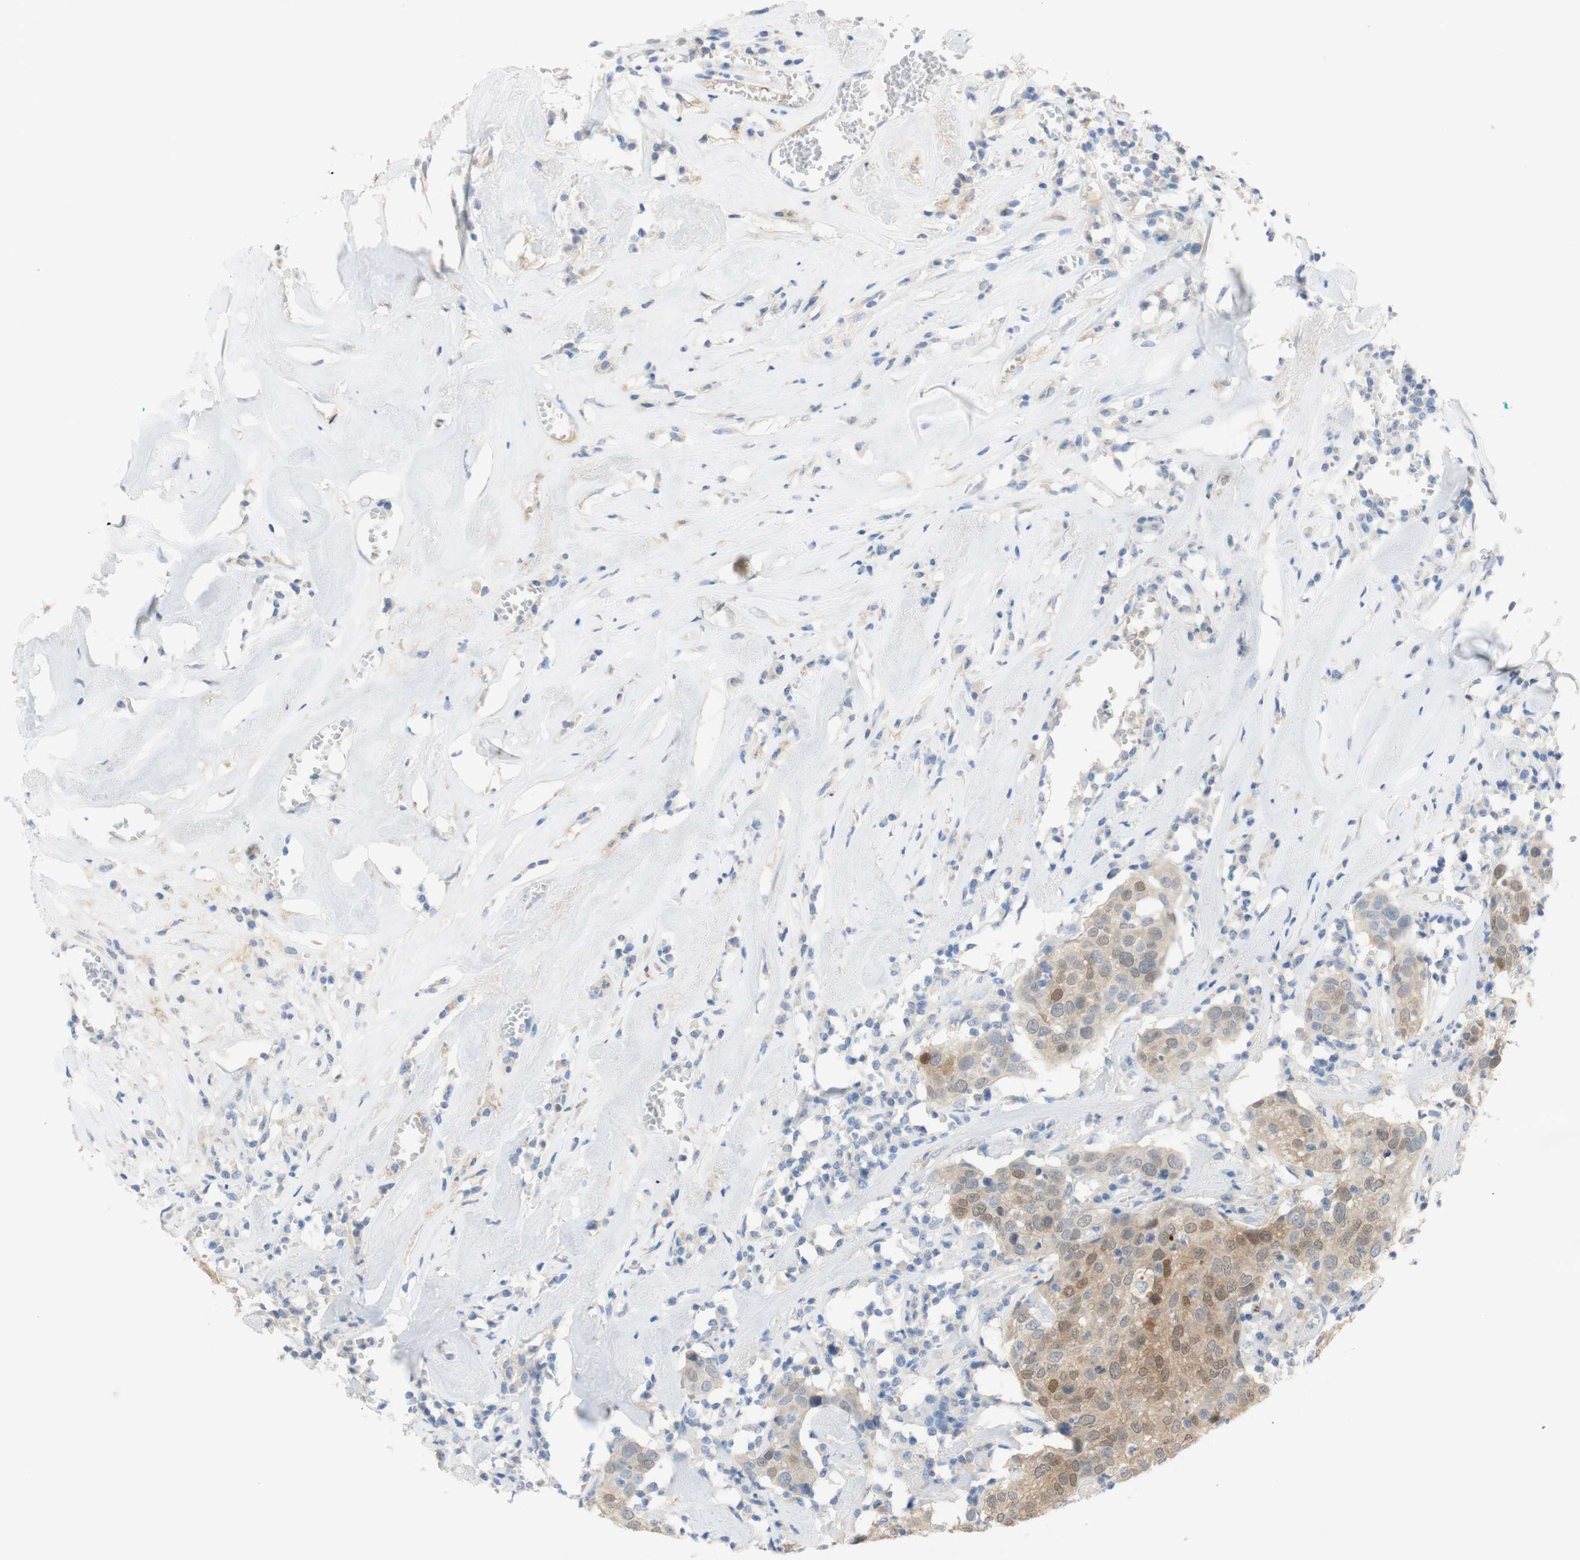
{"staining": {"intensity": "moderate", "quantity": "<25%", "location": "cytoplasmic/membranous,nuclear"}, "tissue": "head and neck cancer", "cell_type": "Tumor cells", "image_type": "cancer", "snomed": [{"axis": "morphology", "description": "Adenocarcinoma, NOS"}, {"axis": "topography", "description": "Salivary gland"}, {"axis": "topography", "description": "Head-Neck"}], "caption": "This micrograph reveals immunohistochemistry staining of head and neck cancer, with low moderate cytoplasmic/membranous and nuclear positivity in approximately <25% of tumor cells.", "gene": "SELENBP1", "patient": {"sex": "female", "age": 65}}